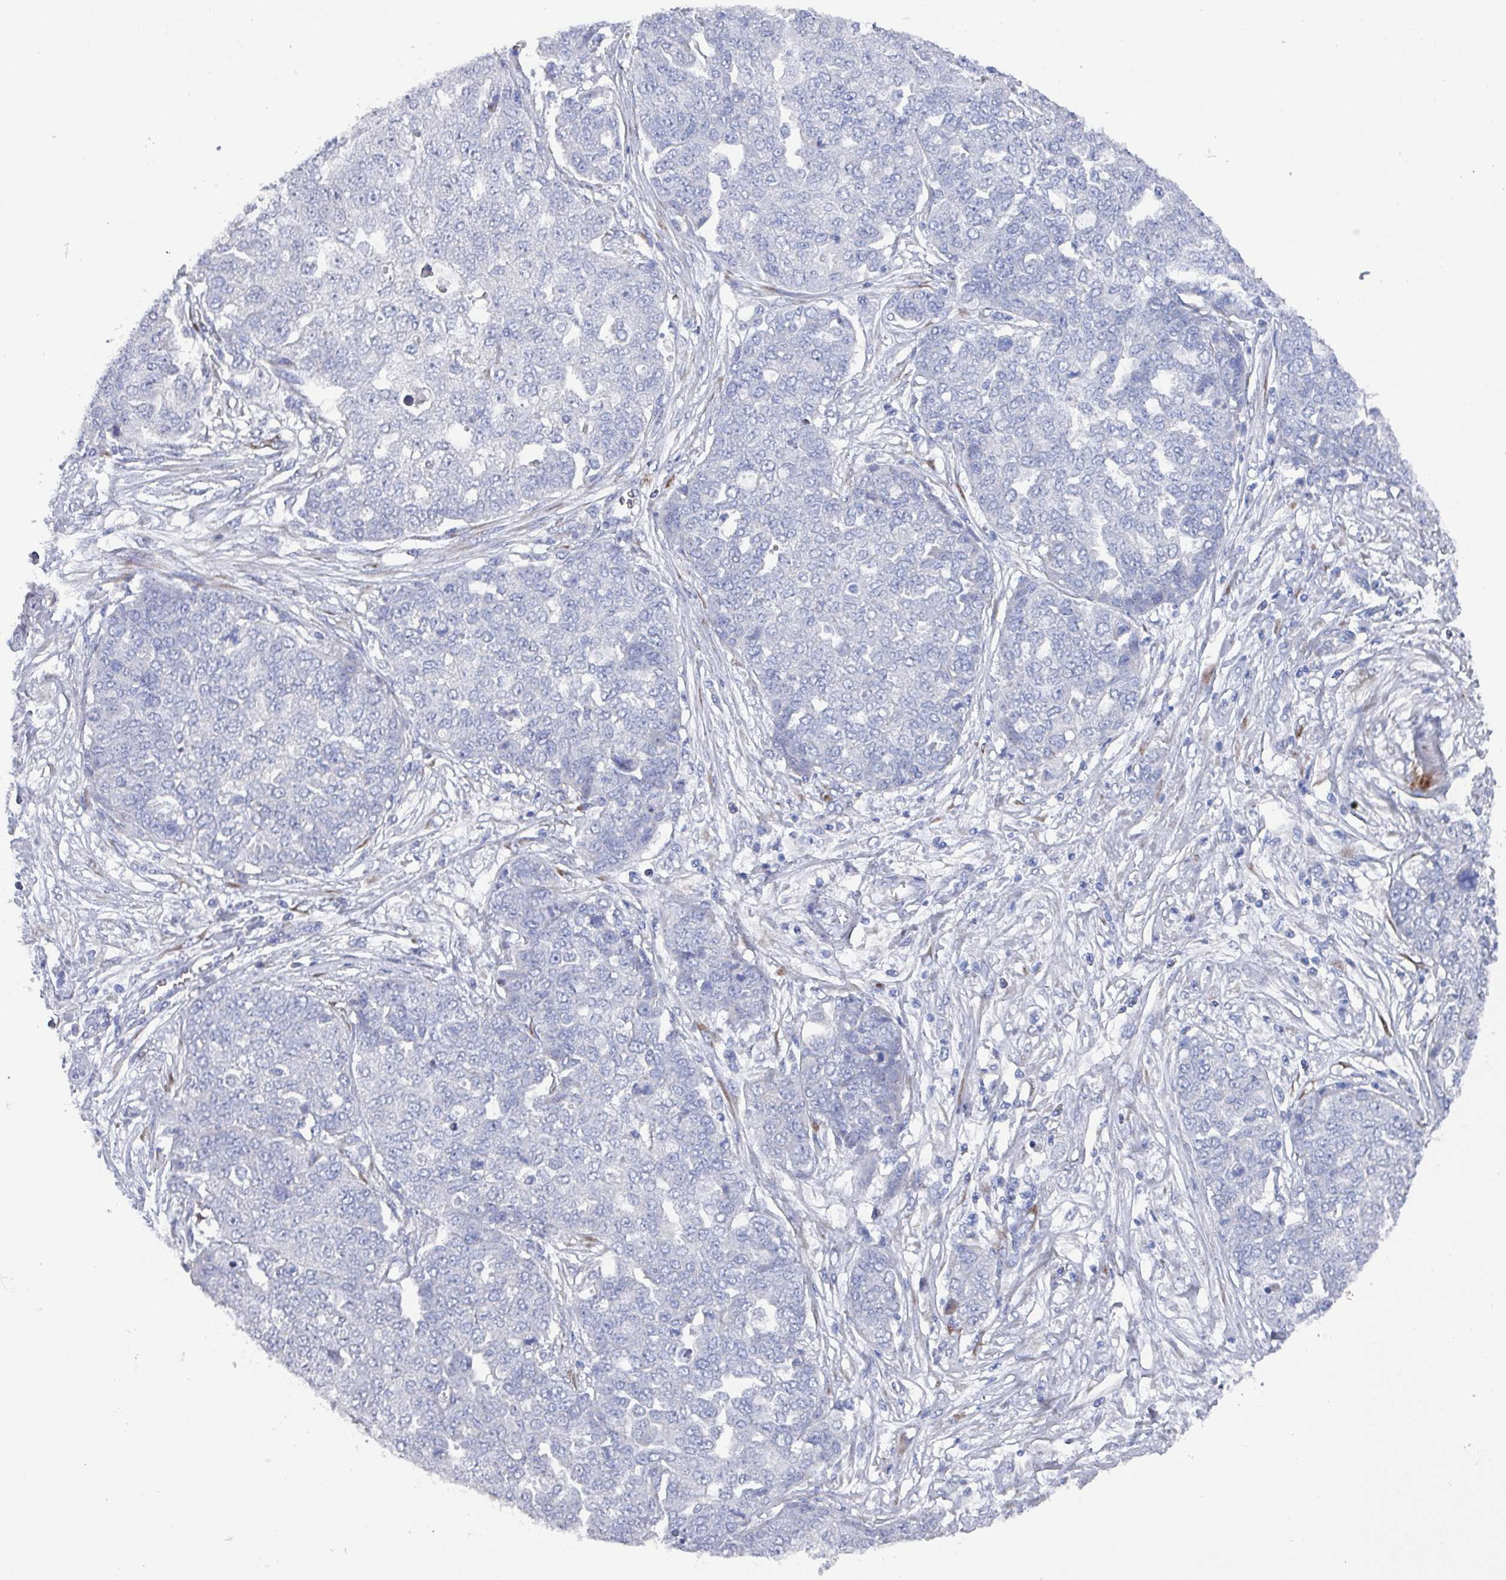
{"staining": {"intensity": "negative", "quantity": "none", "location": "none"}, "tissue": "ovarian cancer", "cell_type": "Tumor cells", "image_type": "cancer", "snomed": [{"axis": "morphology", "description": "Cystadenocarcinoma, serous, NOS"}, {"axis": "topography", "description": "Soft tissue"}, {"axis": "topography", "description": "Ovary"}], "caption": "A photomicrograph of human ovarian serous cystadenocarcinoma is negative for staining in tumor cells.", "gene": "DRD5", "patient": {"sex": "female", "age": 57}}